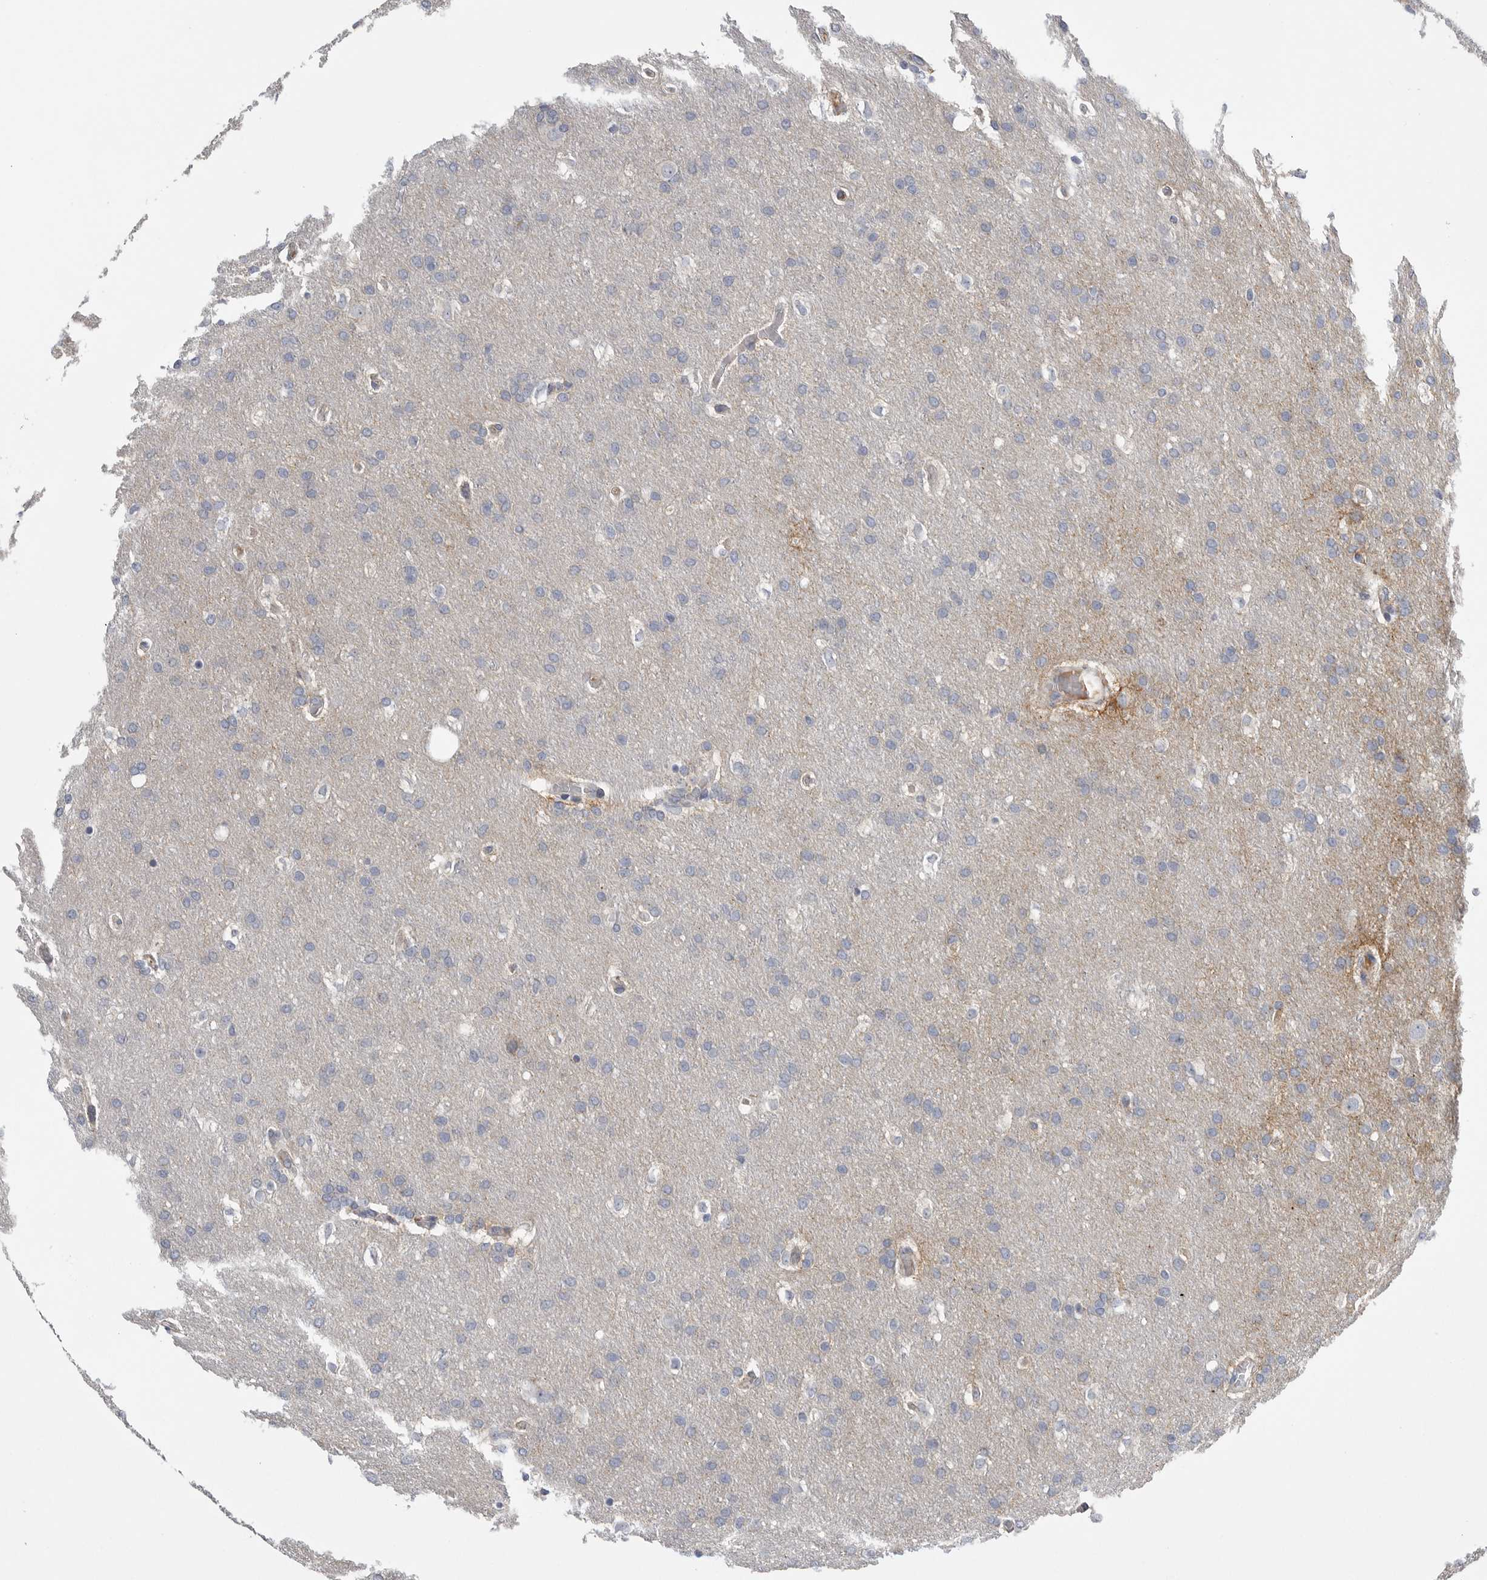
{"staining": {"intensity": "negative", "quantity": "none", "location": "none"}, "tissue": "glioma", "cell_type": "Tumor cells", "image_type": "cancer", "snomed": [{"axis": "morphology", "description": "Glioma, malignant, Low grade"}, {"axis": "topography", "description": "Brain"}], "caption": "Tumor cells are negative for brown protein staining in malignant glioma (low-grade).", "gene": "SDC3", "patient": {"sex": "female", "age": 37}}